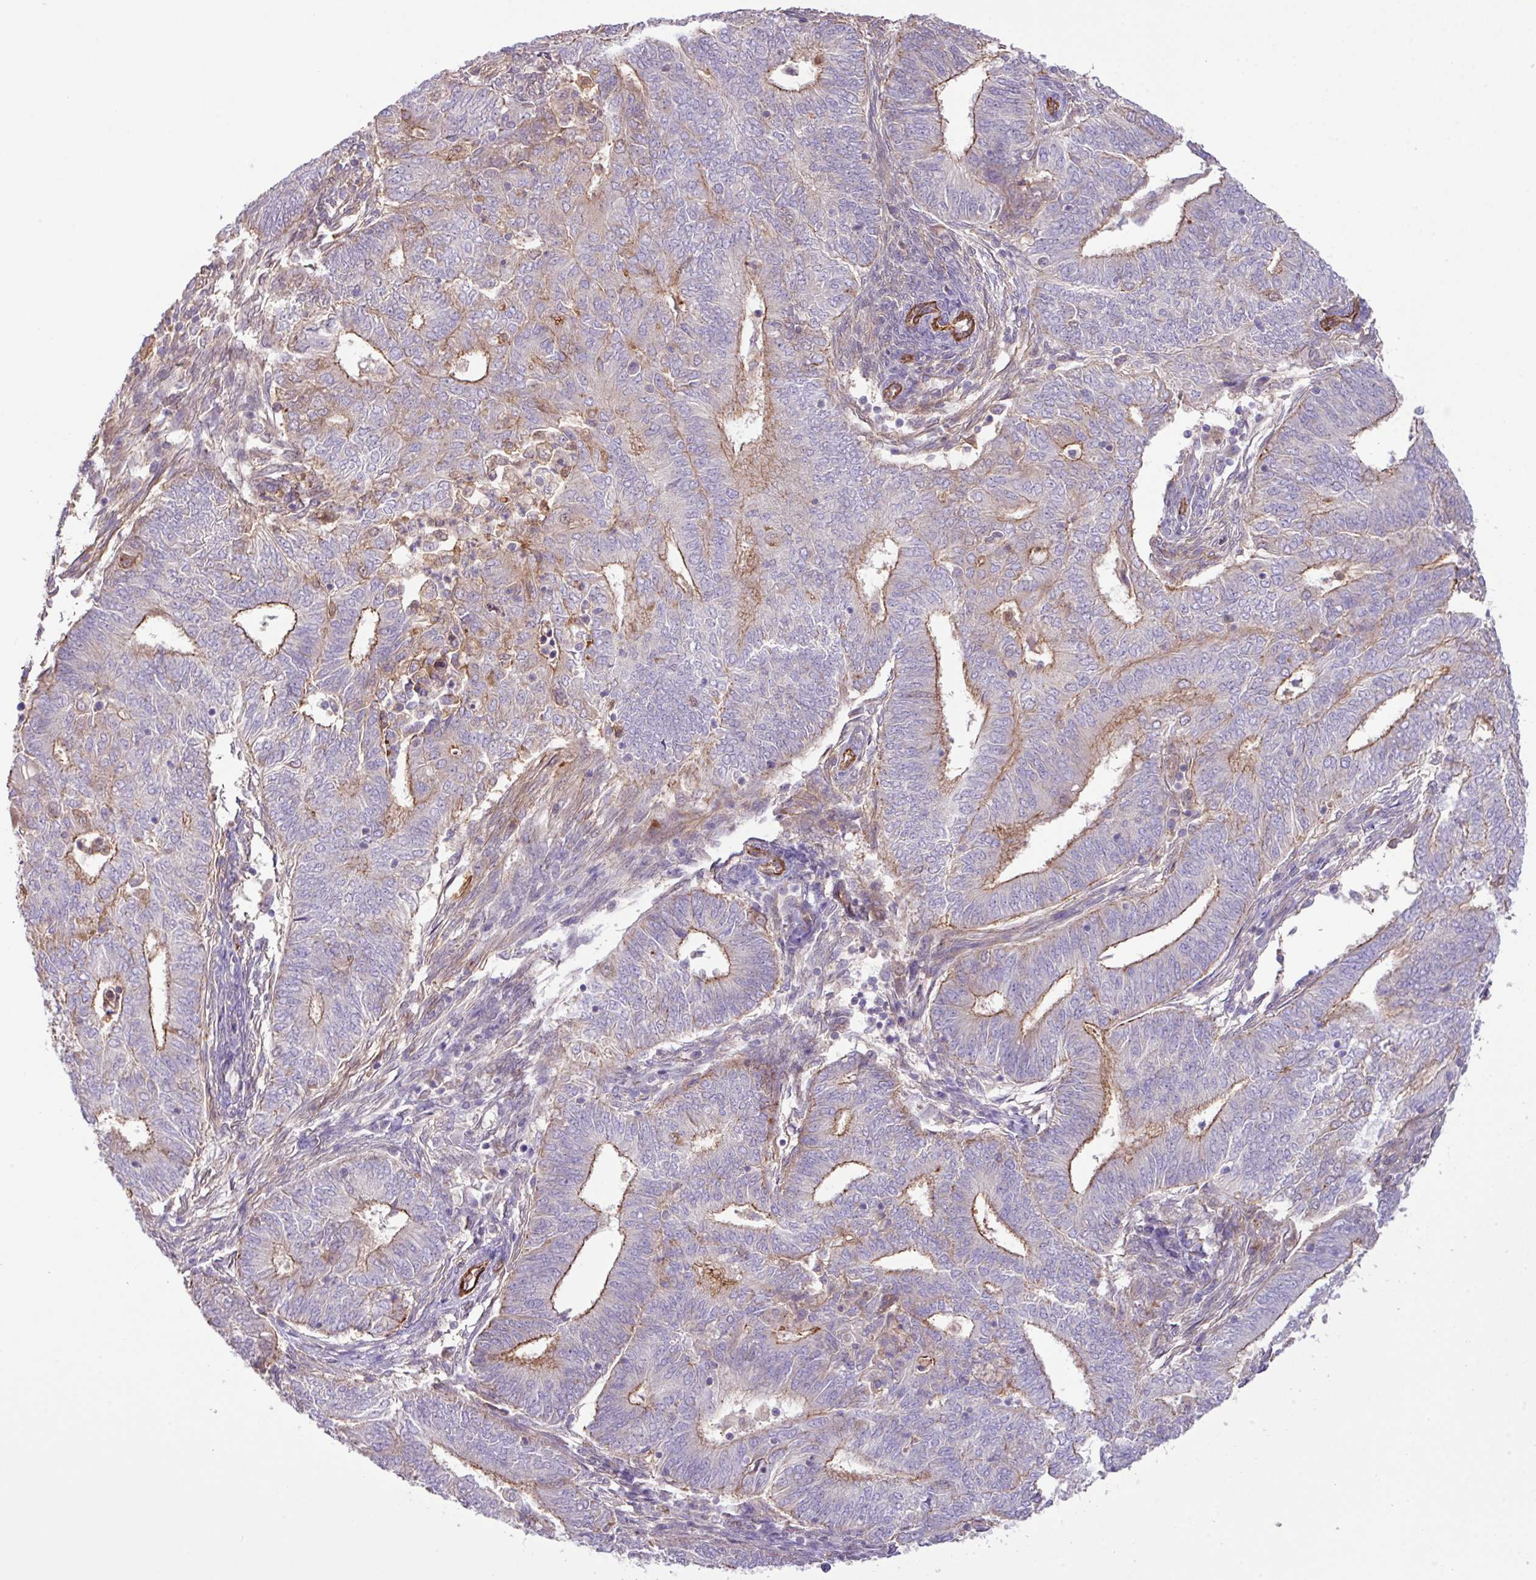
{"staining": {"intensity": "moderate", "quantity": "25%-75%", "location": "cytoplasmic/membranous"}, "tissue": "endometrial cancer", "cell_type": "Tumor cells", "image_type": "cancer", "snomed": [{"axis": "morphology", "description": "Adenocarcinoma, NOS"}, {"axis": "topography", "description": "Endometrium"}], "caption": "Immunohistochemistry of endometrial cancer (adenocarcinoma) shows medium levels of moderate cytoplasmic/membranous expression in about 25%-75% of tumor cells. The staining was performed using DAB to visualize the protein expression in brown, while the nuclei were stained in blue with hematoxylin (Magnification: 20x).", "gene": "LRRC53", "patient": {"sex": "female", "age": 62}}